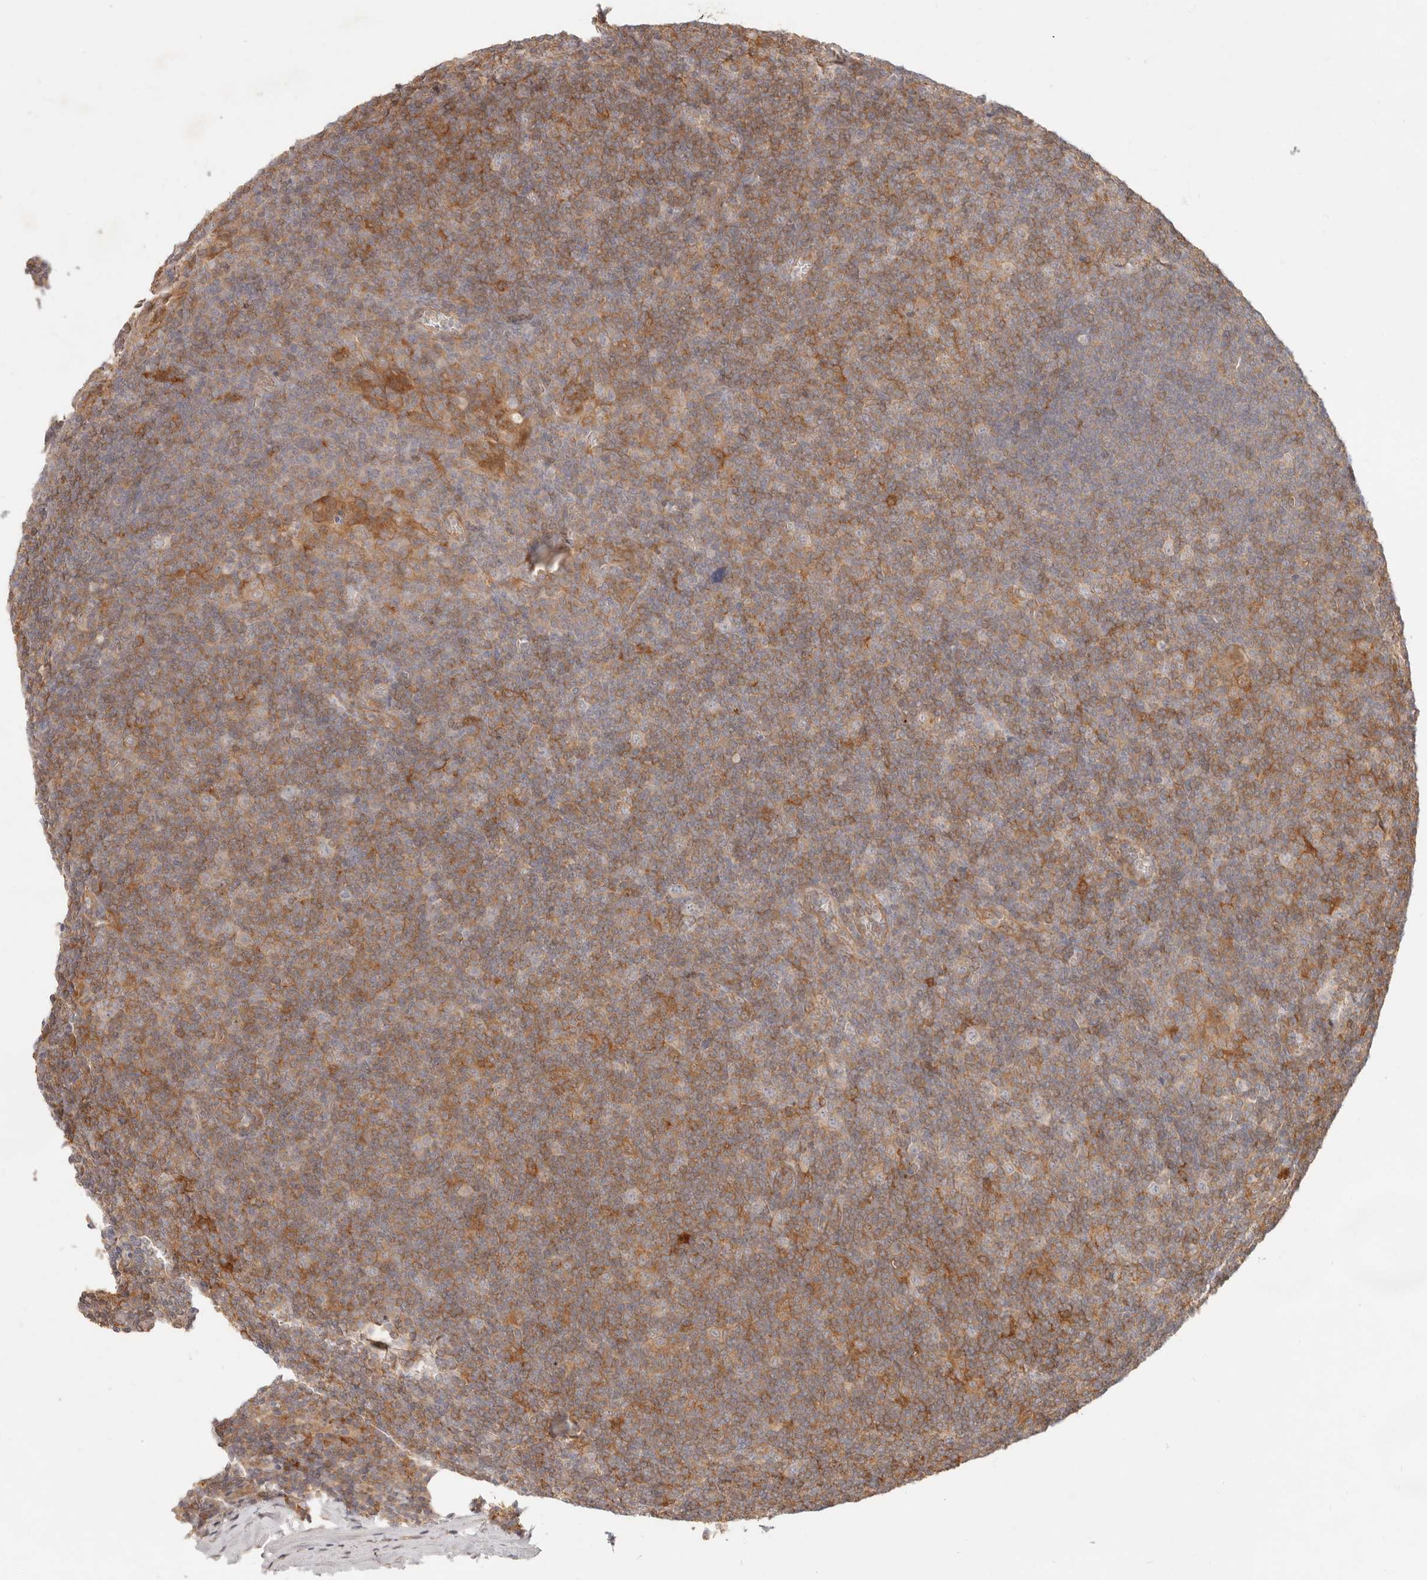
{"staining": {"intensity": "moderate", "quantity": "<25%", "location": "cytoplasmic/membranous"}, "tissue": "tonsil", "cell_type": "Germinal center cells", "image_type": "normal", "snomed": [{"axis": "morphology", "description": "Normal tissue, NOS"}, {"axis": "topography", "description": "Tonsil"}], "caption": "Brown immunohistochemical staining in unremarkable human tonsil shows moderate cytoplasmic/membranous staining in about <25% of germinal center cells. The staining was performed using DAB to visualize the protein expression in brown, while the nuclei were stained in blue with hematoxylin (Magnification: 20x).", "gene": "NECAP2", "patient": {"sex": "male", "age": 37}}